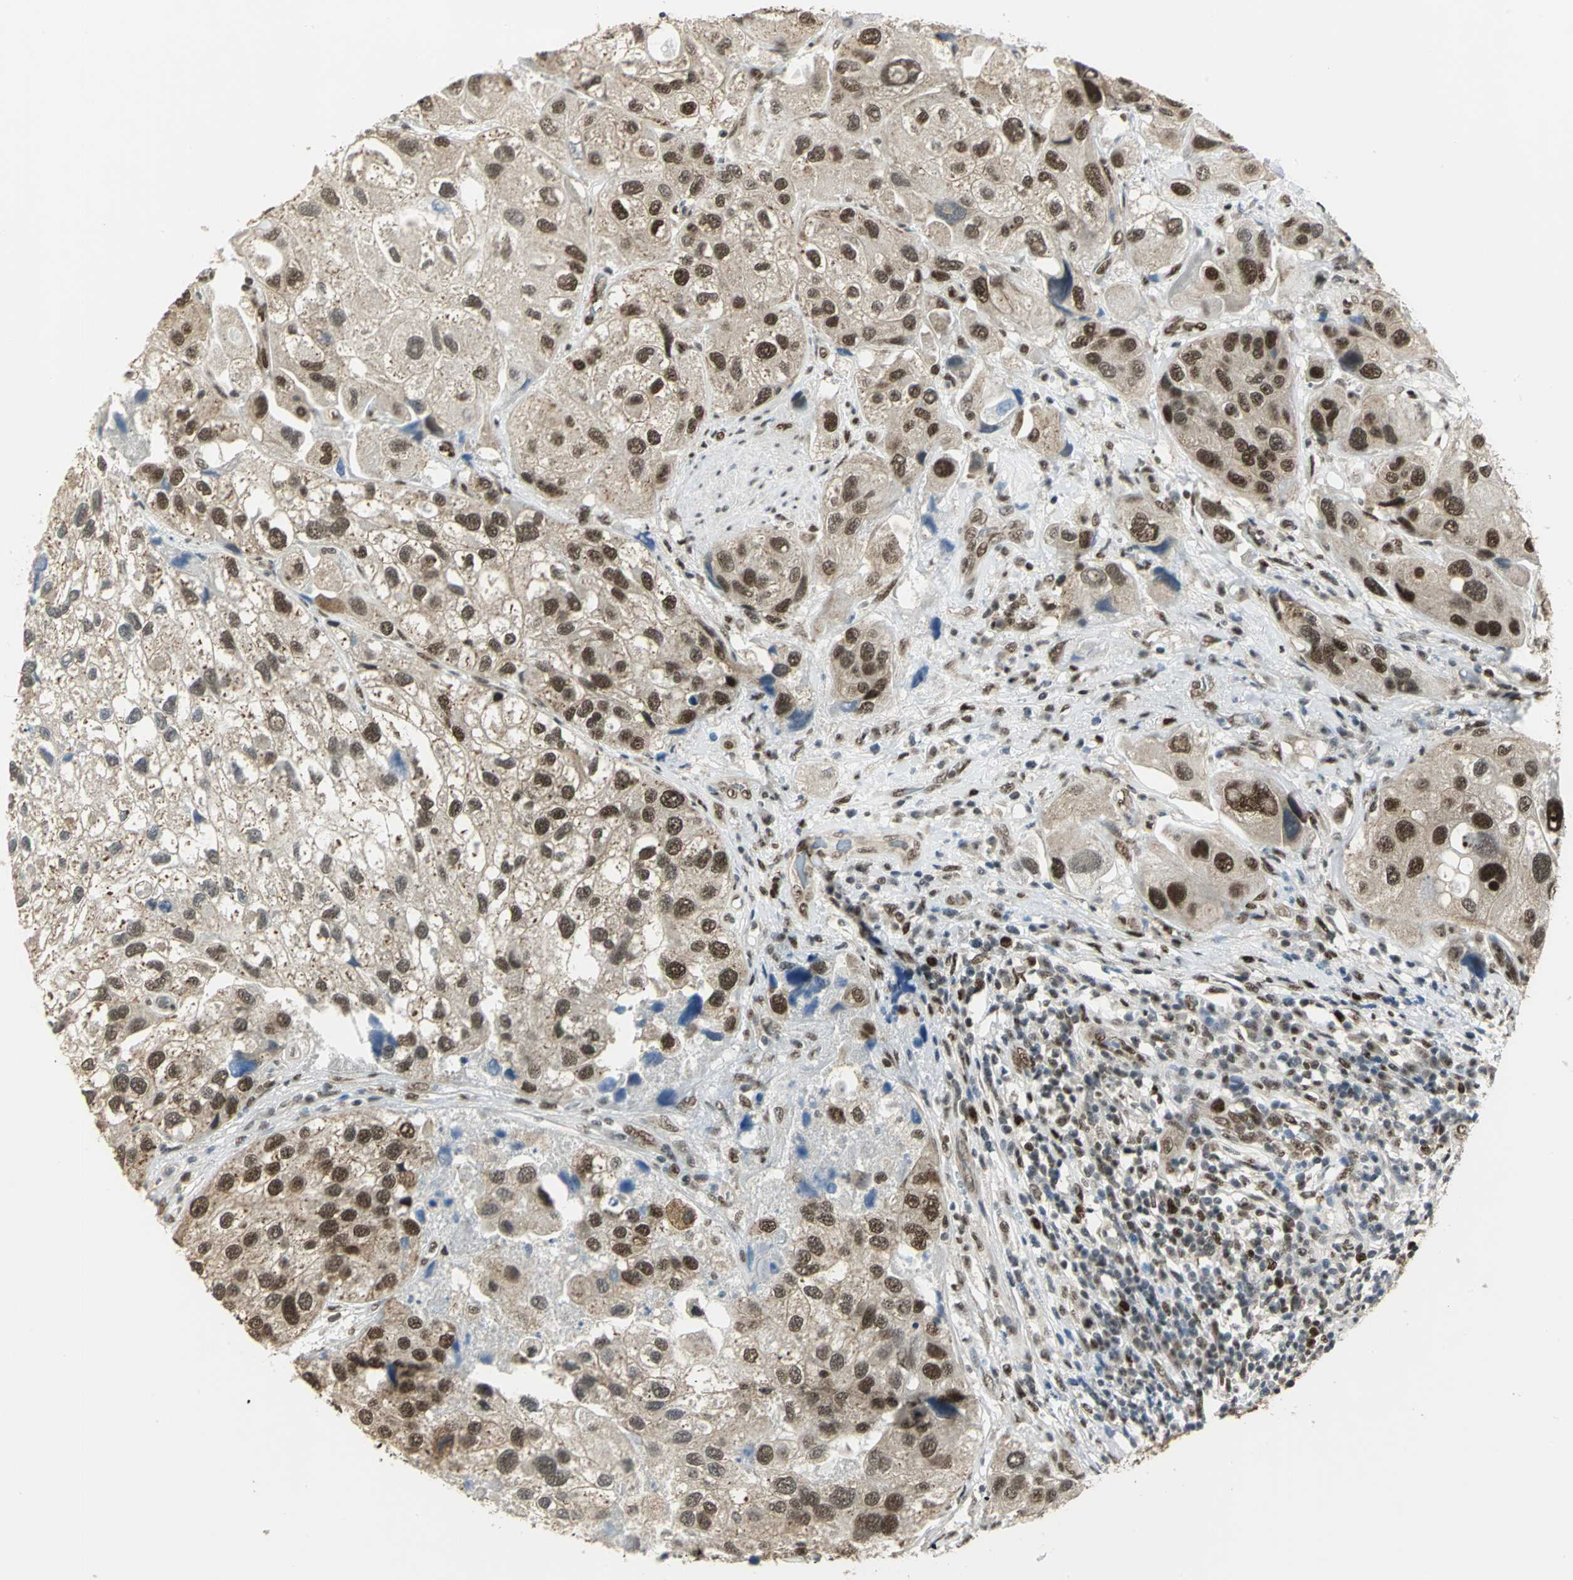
{"staining": {"intensity": "strong", "quantity": ">75%", "location": "cytoplasmic/membranous,nuclear"}, "tissue": "urothelial cancer", "cell_type": "Tumor cells", "image_type": "cancer", "snomed": [{"axis": "morphology", "description": "Urothelial carcinoma, High grade"}, {"axis": "topography", "description": "Urinary bladder"}], "caption": "The micrograph exhibits a brown stain indicating the presence of a protein in the cytoplasmic/membranous and nuclear of tumor cells in high-grade urothelial carcinoma.", "gene": "DDX5", "patient": {"sex": "female", "age": 64}}